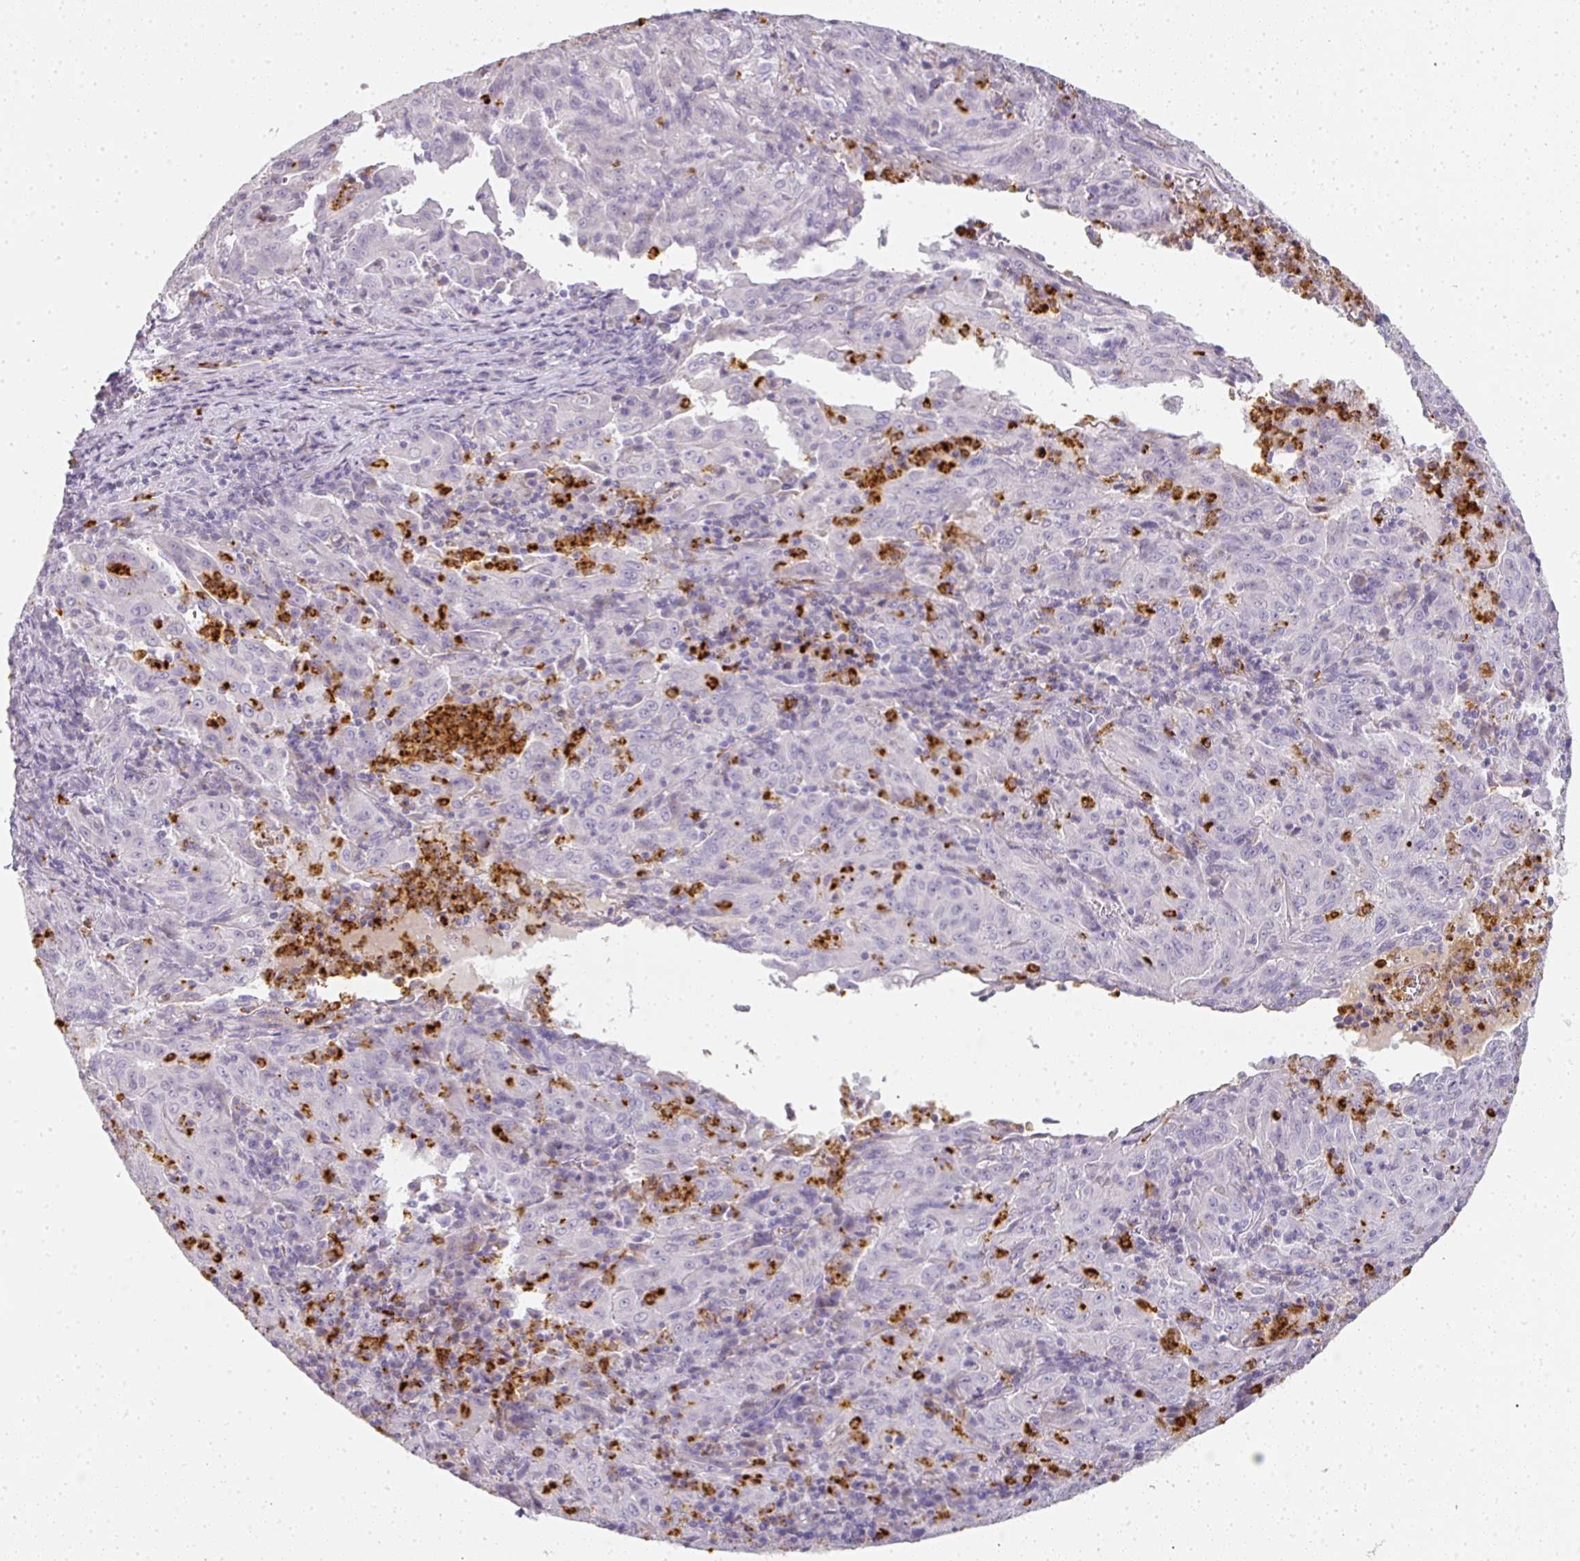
{"staining": {"intensity": "negative", "quantity": "none", "location": "none"}, "tissue": "pancreatic cancer", "cell_type": "Tumor cells", "image_type": "cancer", "snomed": [{"axis": "morphology", "description": "Adenocarcinoma, NOS"}, {"axis": "topography", "description": "Pancreas"}], "caption": "Immunohistochemical staining of human pancreatic adenocarcinoma demonstrates no significant staining in tumor cells.", "gene": "CAMP", "patient": {"sex": "male", "age": 63}}